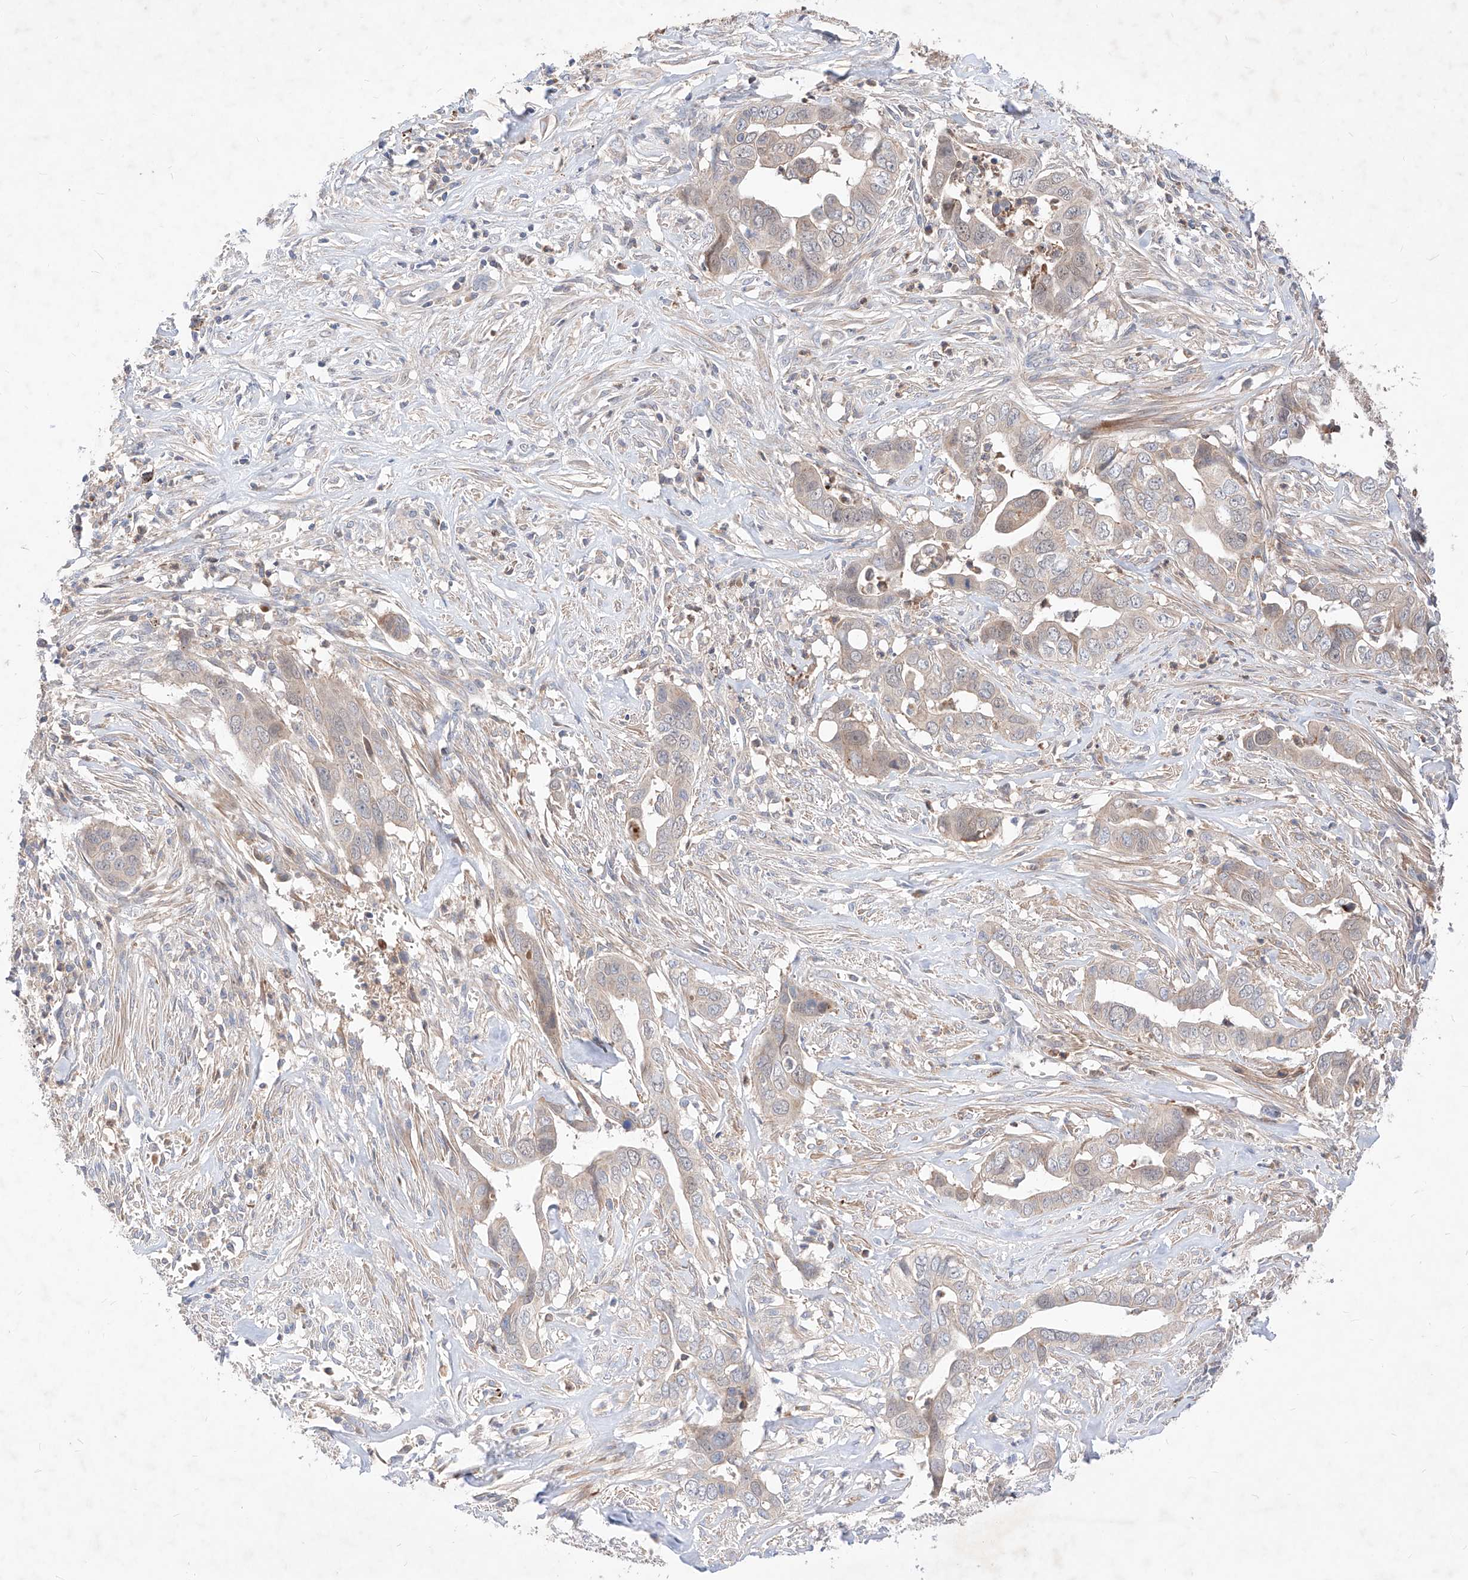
{"staining": {"intensity": "negative", "quantity": "none", "location": "none"}, "tissue": "liver cancer", "cell_type": "Tumor cells", "image_type": "cancer", "snomed": [{"axis": "morphology", "description": "Cholangiocarcinoma"}, {"axis": "topography", "description": "Liver"}], "caption": "Liver cholangiocarcinoma was stained to show a protein in brown. There is no significant positivity in tumor cells.", "gene": "TSNAX", "patient": {"sex": "female", "age": 79}}